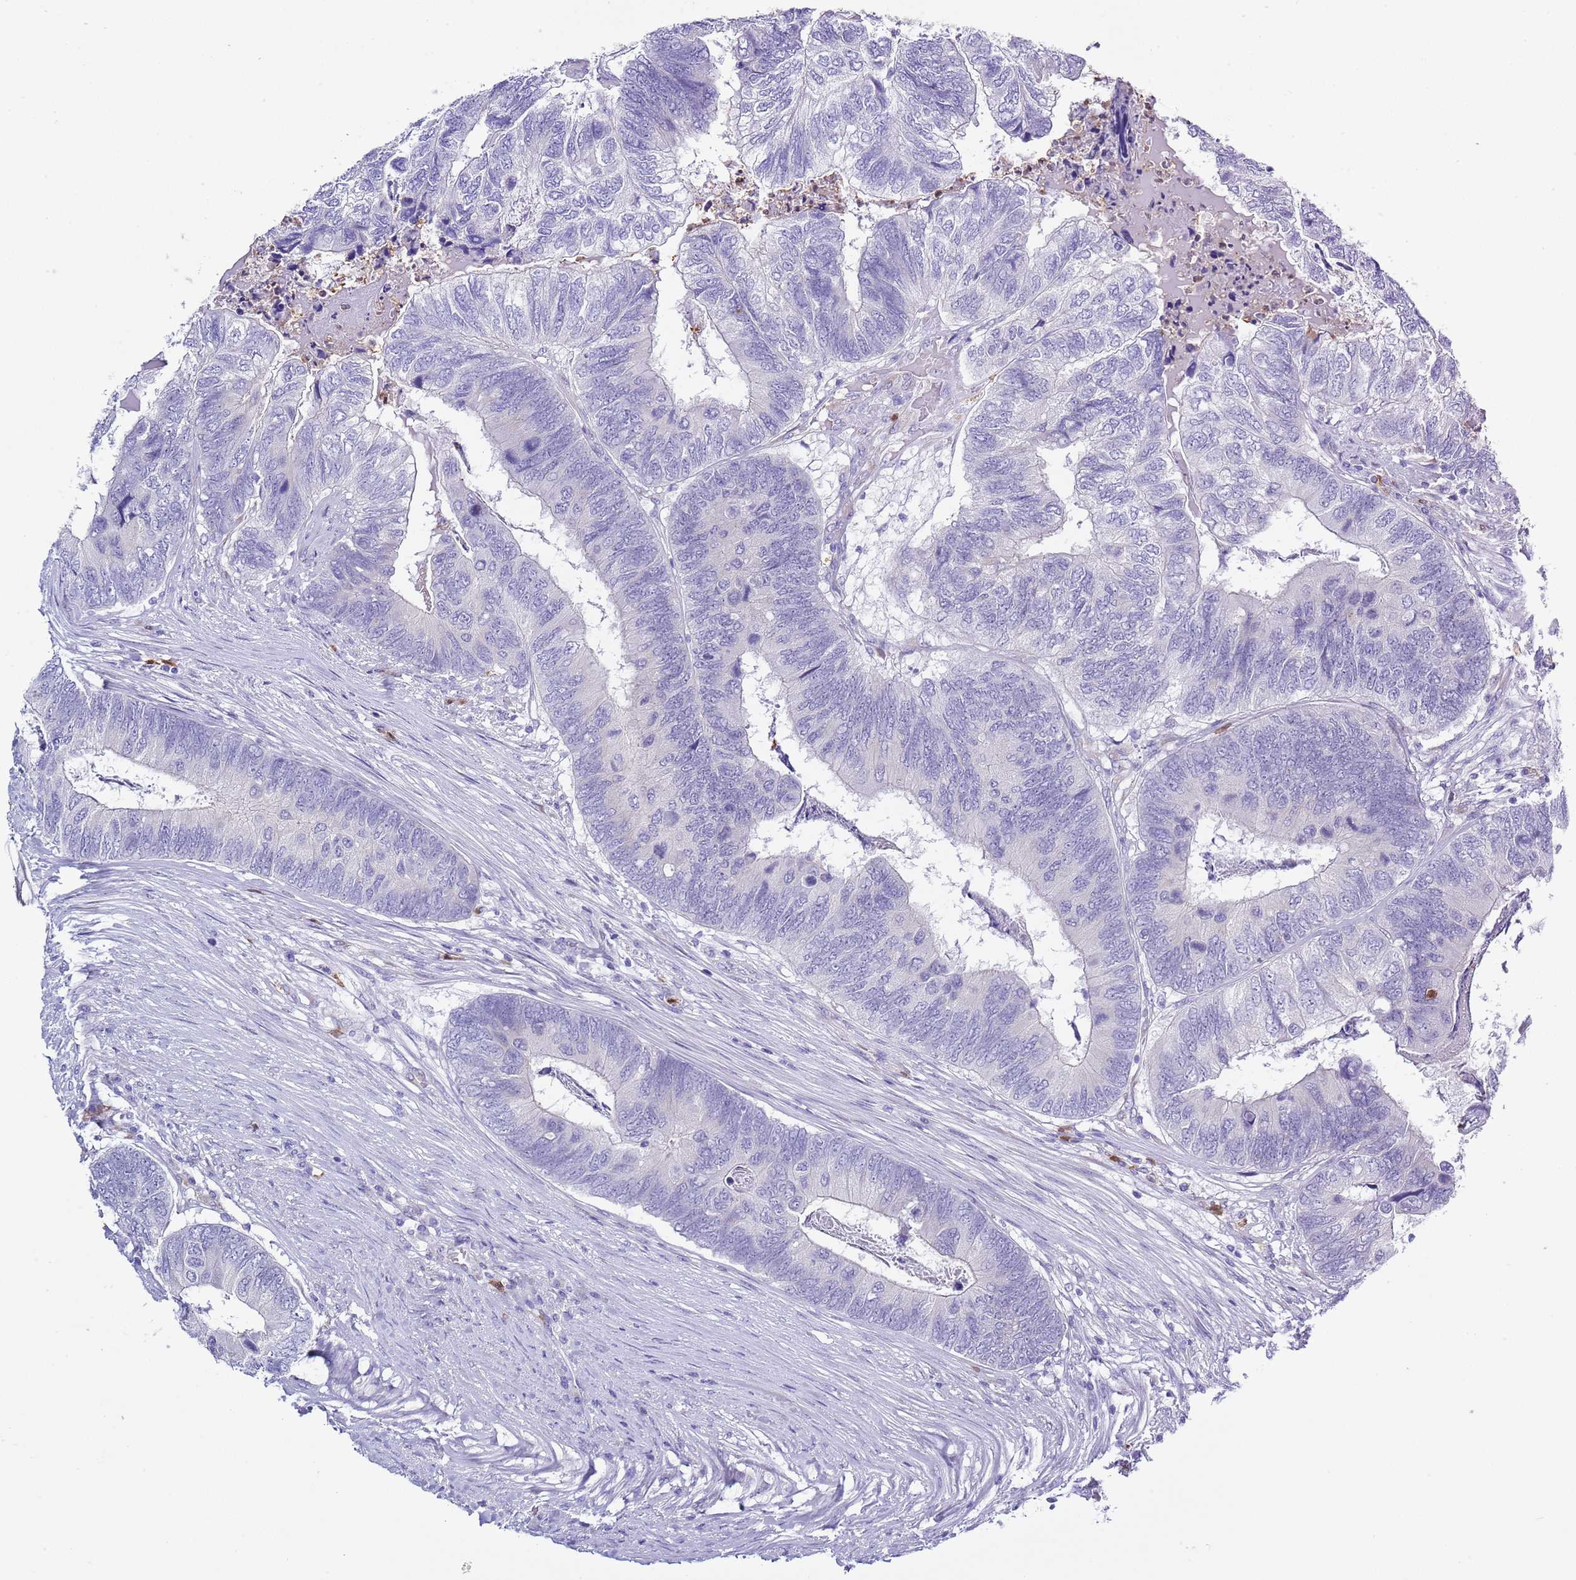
{"staining": {"intensity": "negative", "quantity": "none", "location": "none"}, "tissue": "colorectal cancer", "cell_type": "Tumor cells", "image_type": "cancer", "snomed": [{"axis": "morphology", "description": "Adenocarcinoma, NOS"}, {"axis": "topography", "description": "Colon"}], "caption": "IHC image of human colorectal adenocarcinoma stained for a protein (brown), which demonstrates no positivity in tumor cells.", "gene": "ZFP2", "patient": {"sex": "female", "age": 67}}